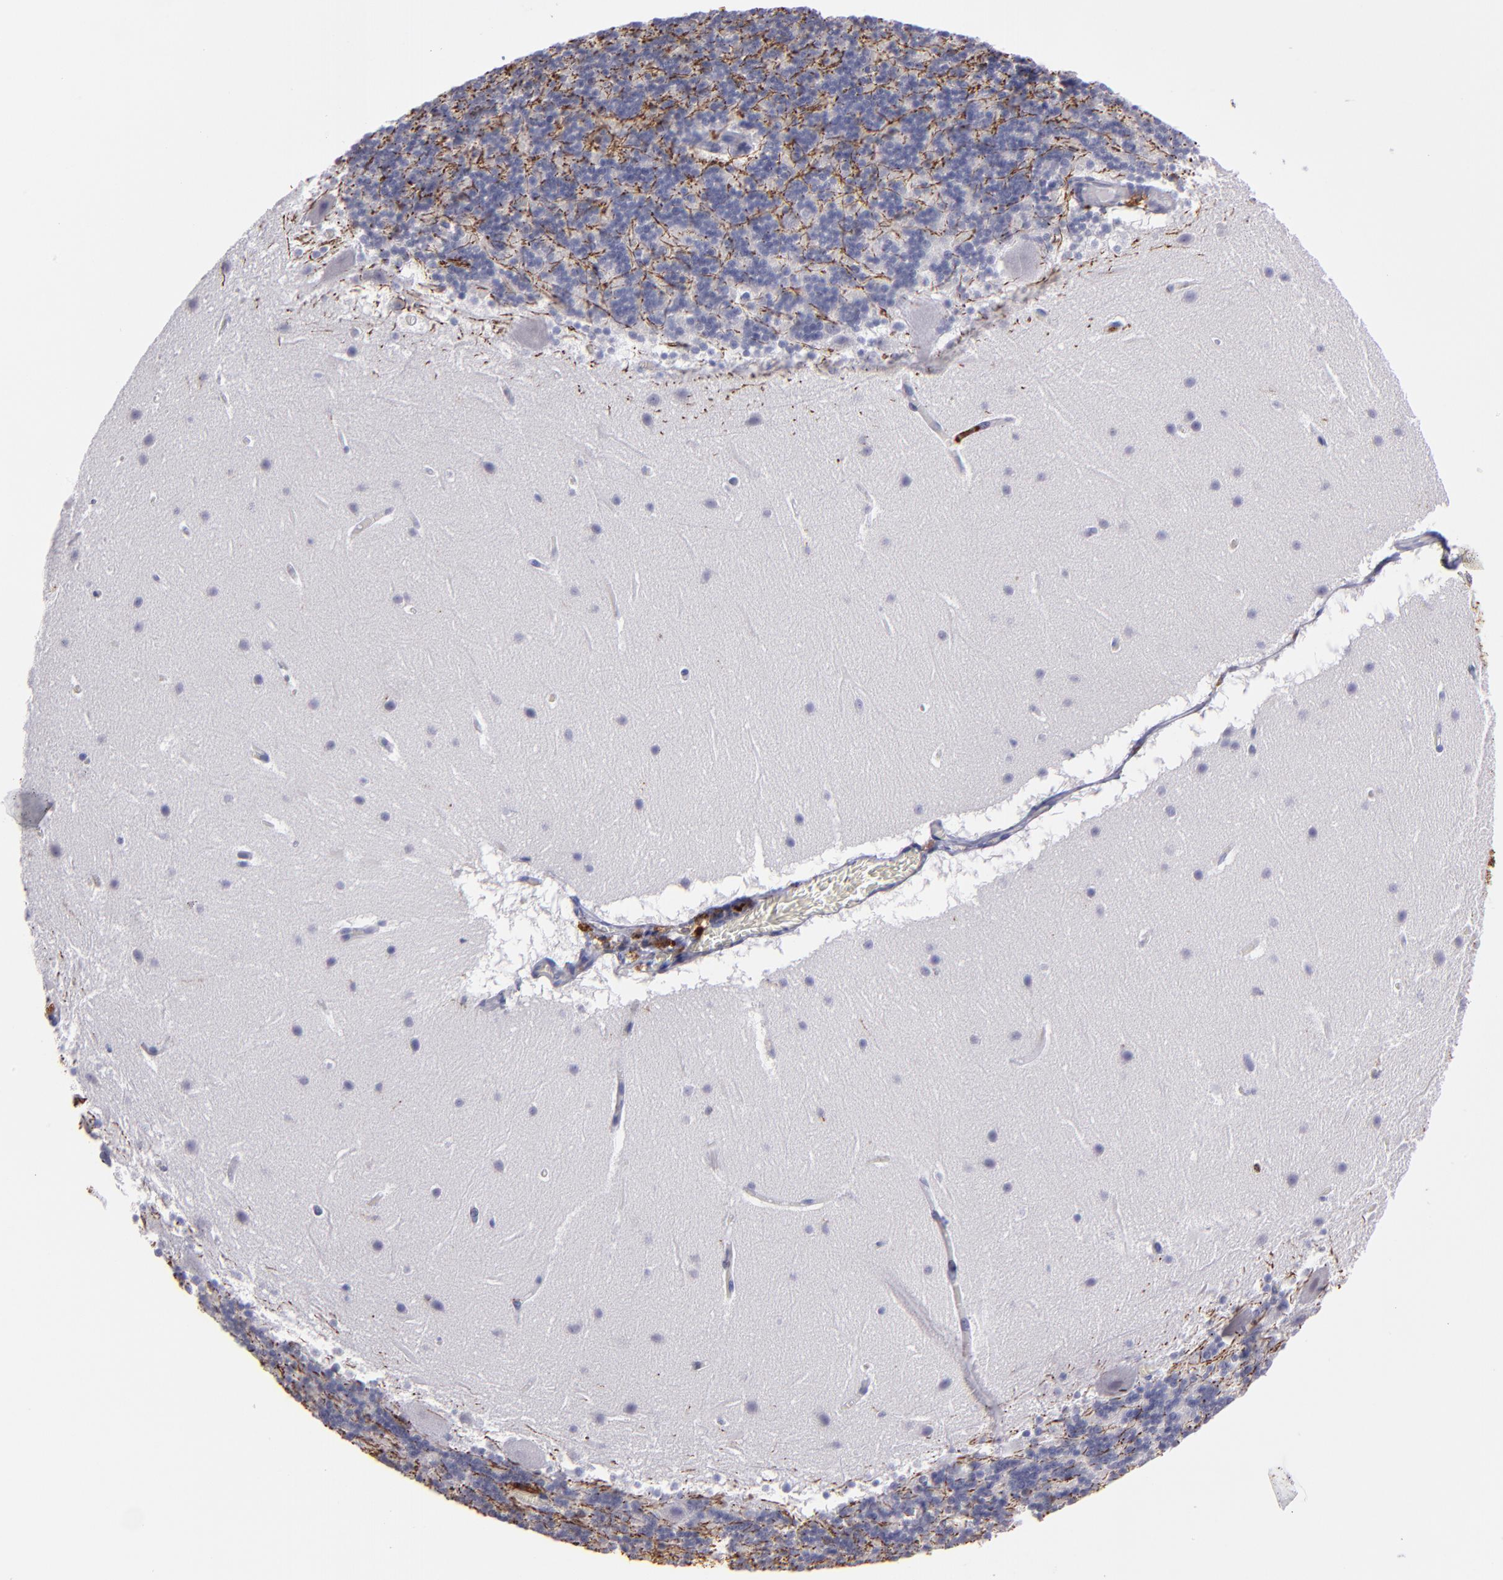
{"staining": {"intensity": "negative", "quantity": "none", "location": "none"}, "tissue": "cerebellum", "cell_type": "Cells in granular layer", "image_type": "normal", "snomed": [{"axis": "morphology", "description": "Normal tissue, NOS"}, {"axis": "topography", "description": "Cerebellum"}], "caption": "DAB immunohistochemical staining of benign cerebellum exhibits no significant expression in cells in granular layer. (Immunohistochemistry (ihc), brightfield microscopy, high magnification).", "gene": "CTSS", "patient": {"sex": "male", "age": 45}}